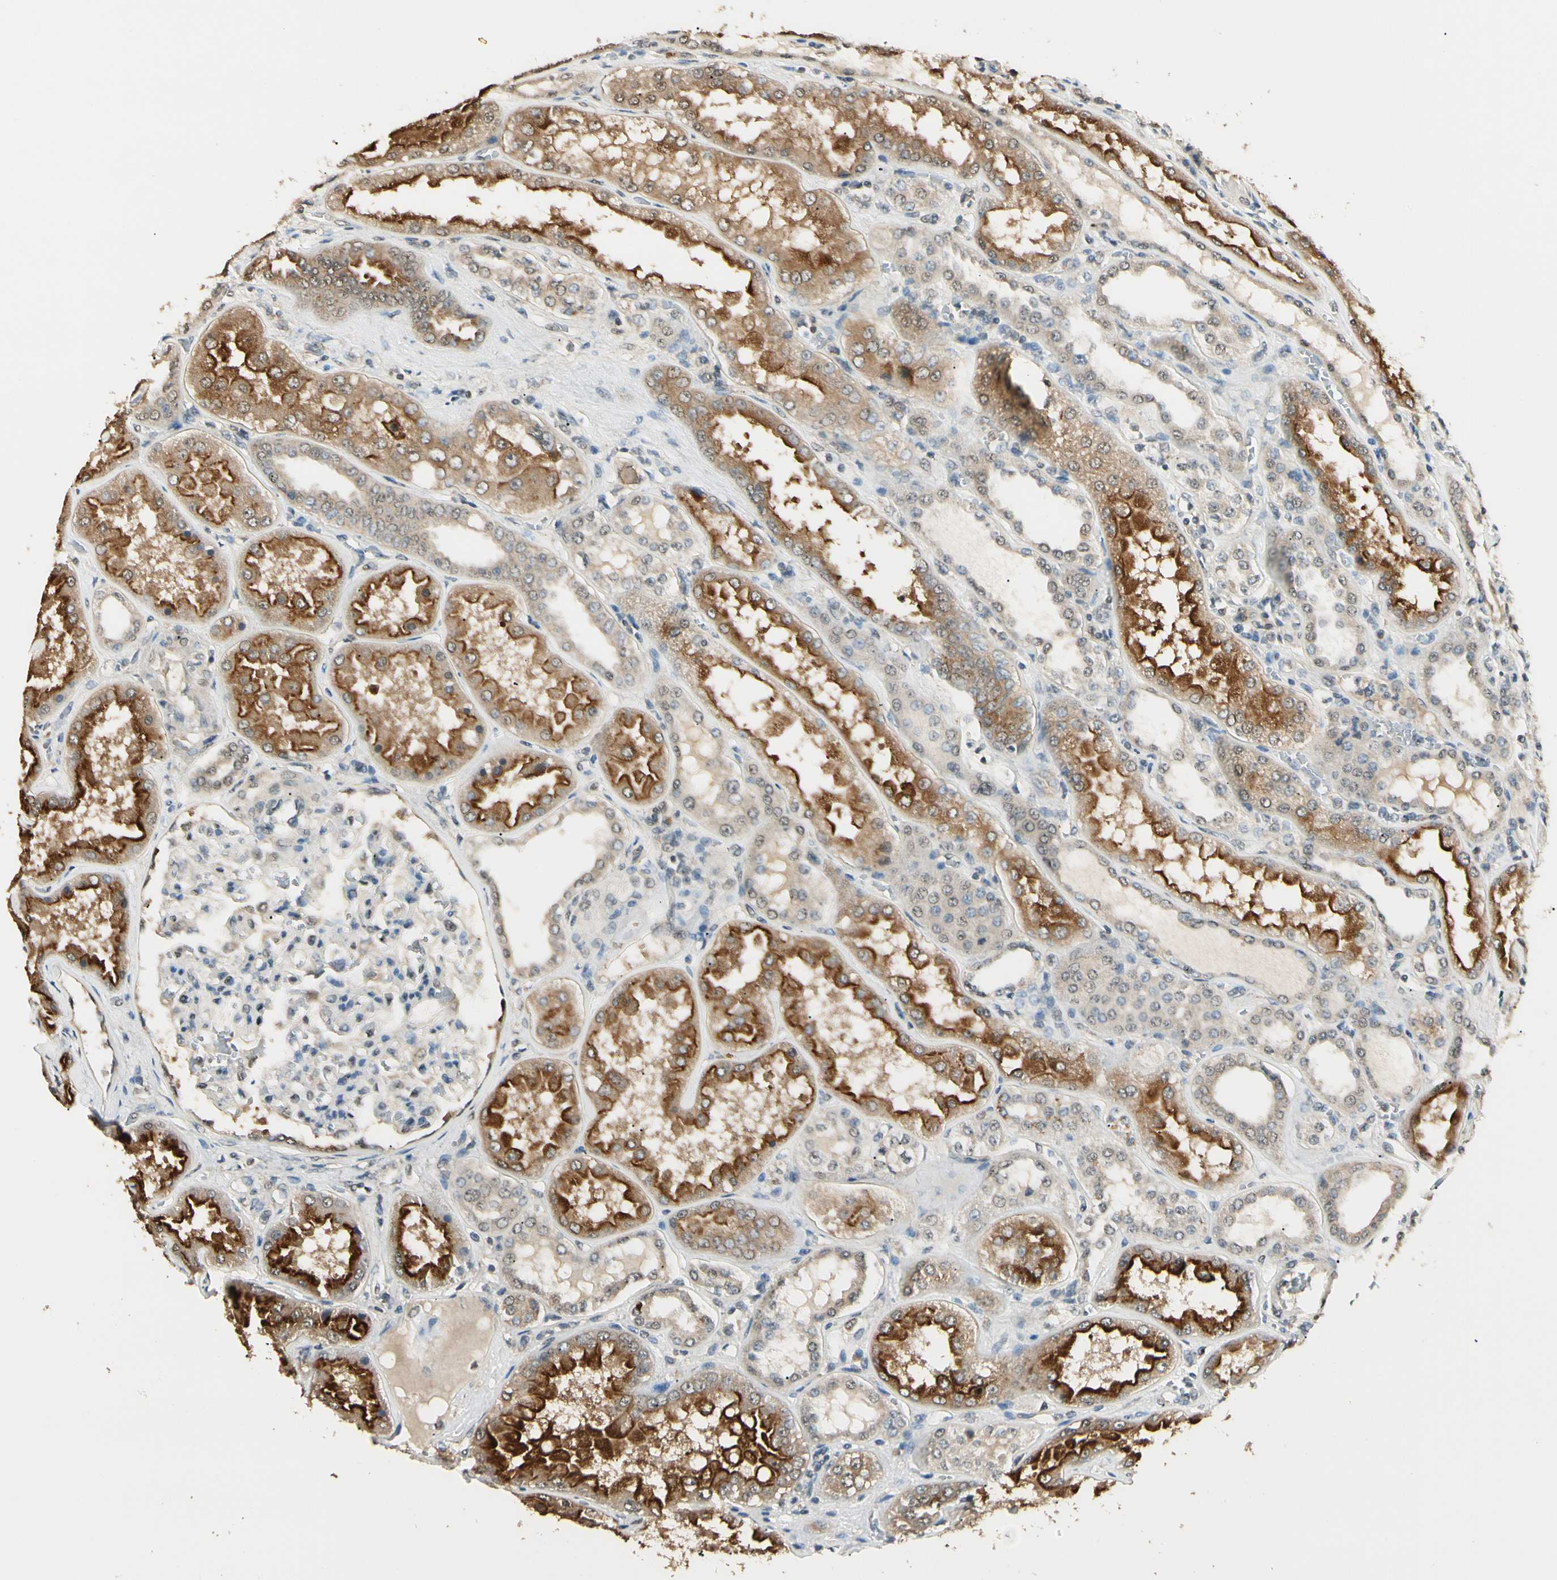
{"staining": {"intensity": "weak", "quantity": "<25%", "location": "cytoplasmic/membranous"}, "tissue": "kidney", "cell_type": "Cells in glomeruli", "image_type": "normal", "snomed": [{"axis": "morphology", "description": "Normal tissue, NOS"}, {"axis": "topography", "description": "Kidney"}], "caption": "Immunohistochemistry (IHC) of unremarkable human kidney reveals no expression in cells in glomeruli. Nuclei are stained in blue.", "gene": "SGCA", "patient": {"sex": "female", "age": 56}}